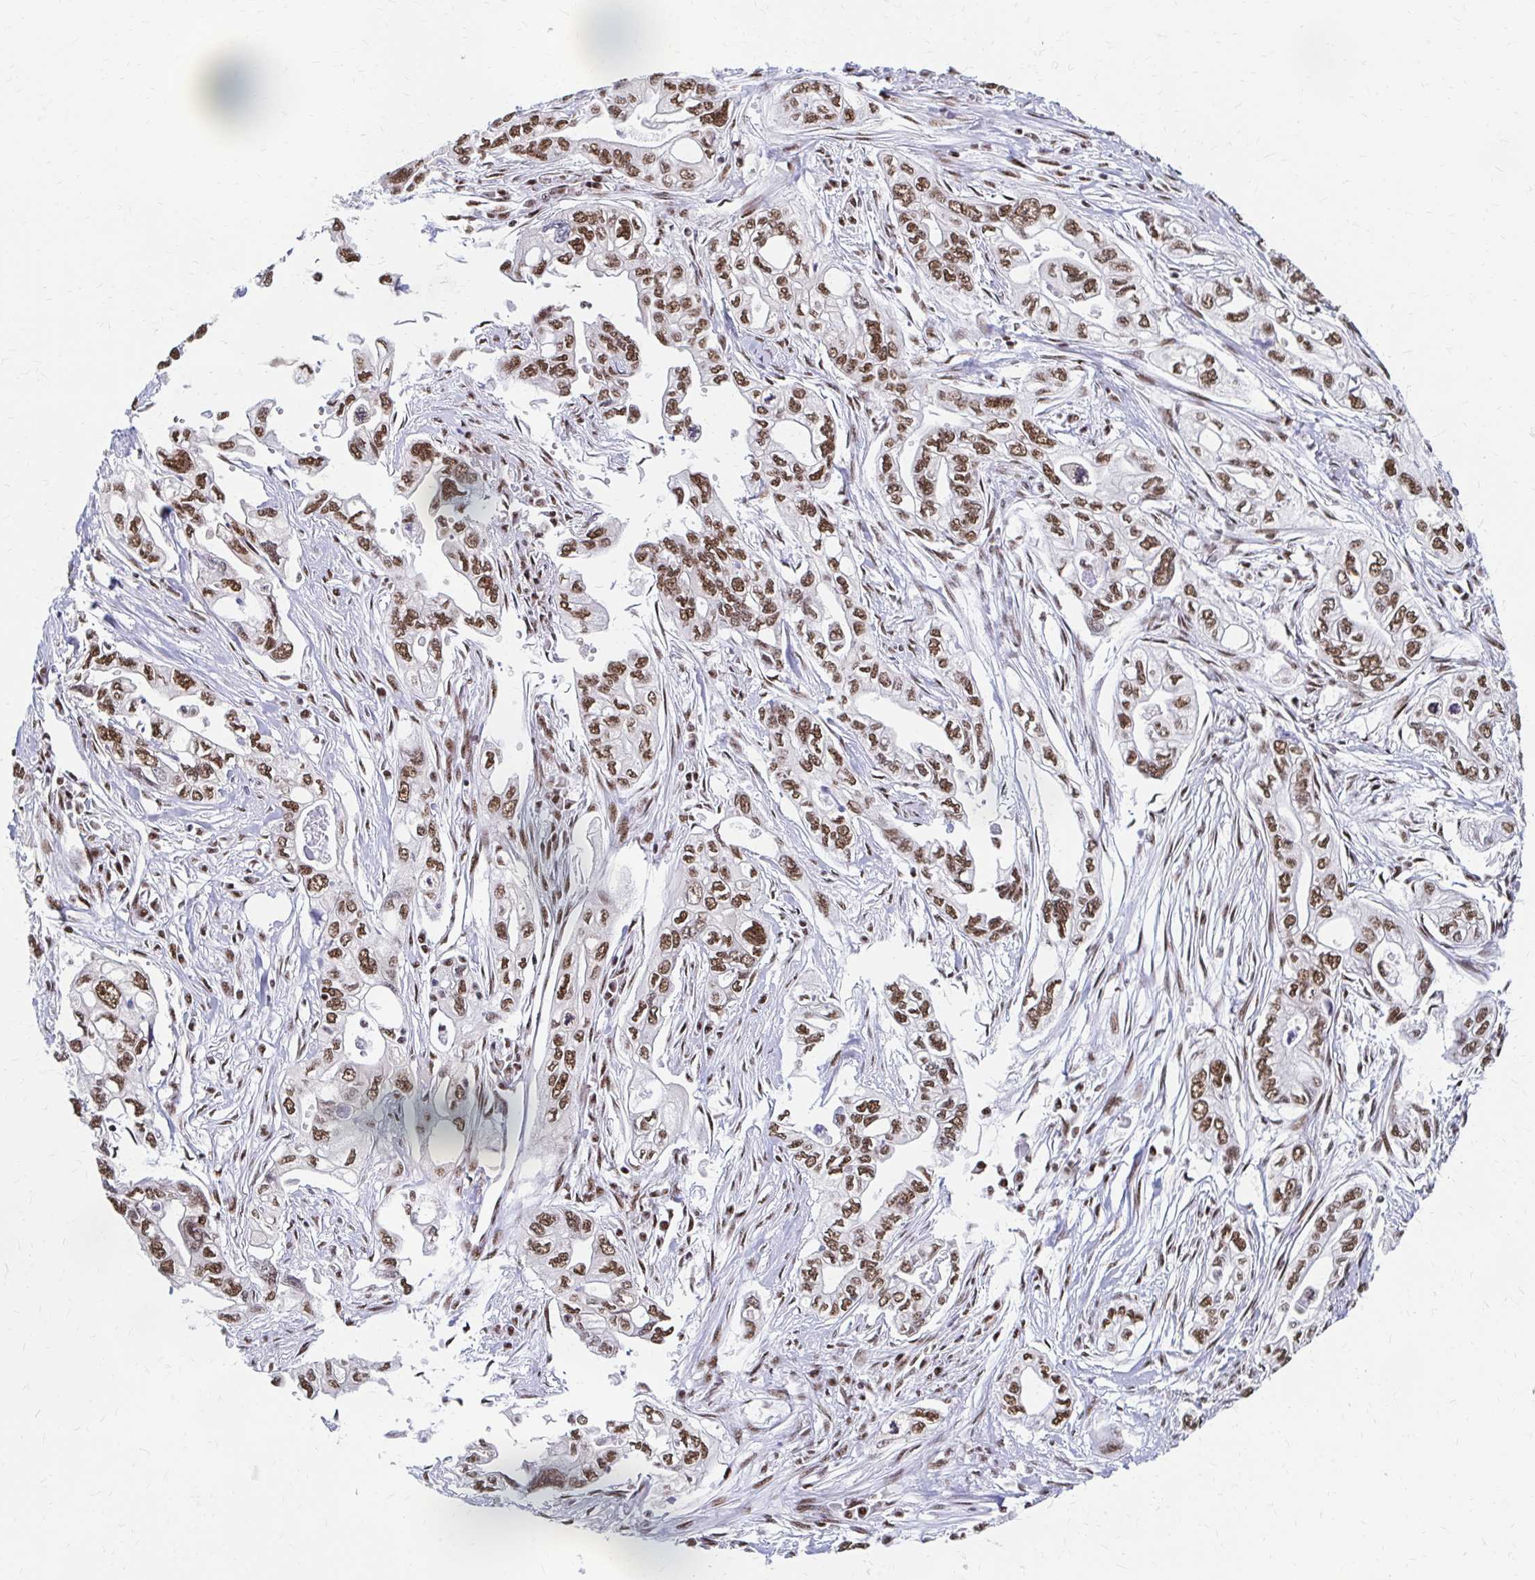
{"staining": {"intensity": "moderate", "quantity": ">75%", "location": "nuclear"}, "tissue": "pancreatic cancer", "cell_type": "Tumor cells", "image_type": "cancer", "snomed": [{"axis": "morphology", "description": "Adenocarcinoma, NOS"}, {"axis": "topography", "description": "Pancreas"}], "caption": "Immunohistochemical staining of human adenocarcinoma (pancreatic) shows medium levels of moderate nuclear protein expression in approximately >75% of tumor cells.", "gene": "CNKSR3", "patient": {"sex": "male", "age": 68}}